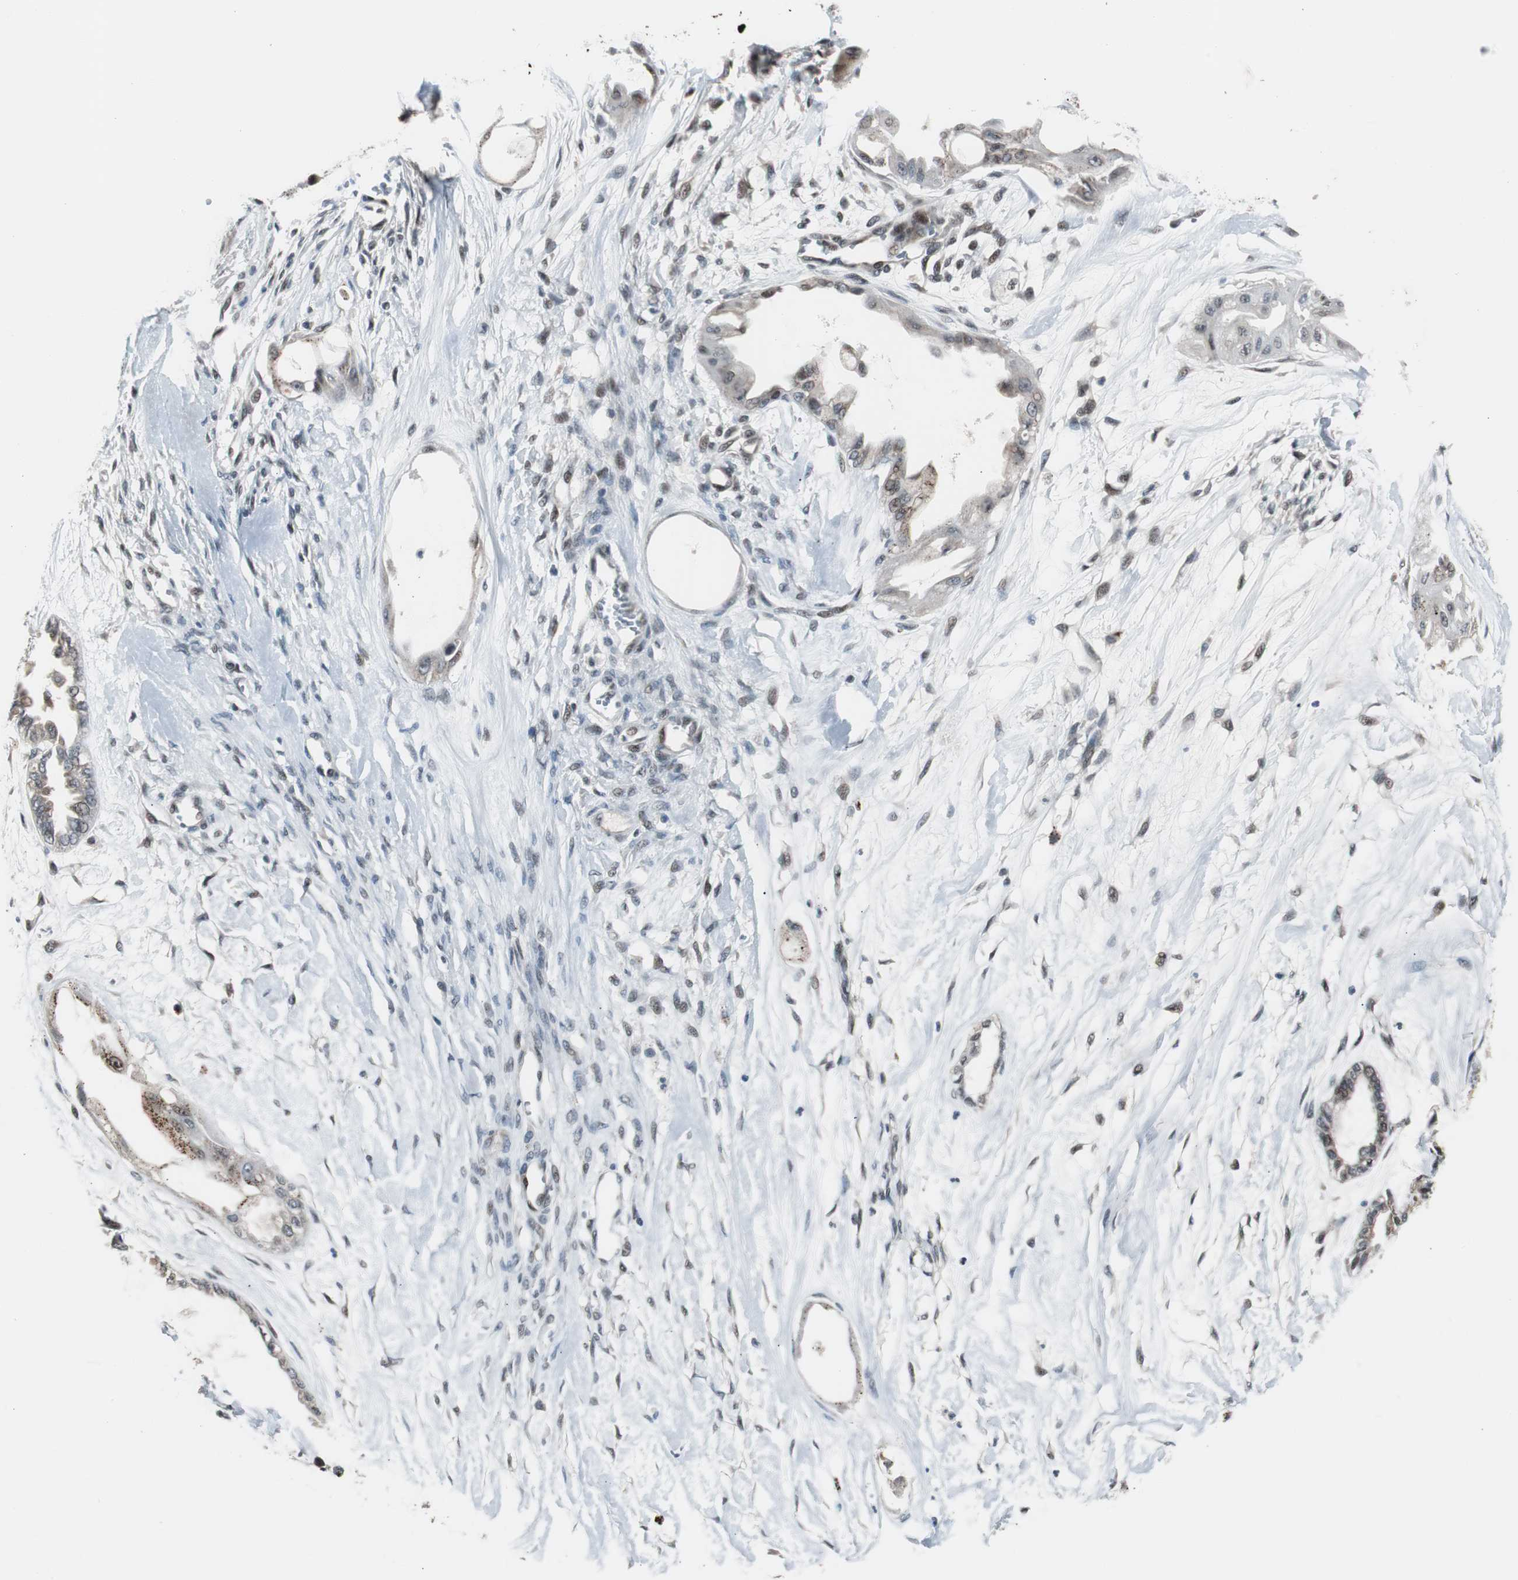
{"staining": {"intensity": "weak", "quantity": "25%-75%", "location": "cytoplasmic/membranous,nuclear"}, "tissue": "ovarian cancer", "cell_type": "Tumor cells", "image_type": "cancer", "snomed": [{"axis": "morphology", "description": "Carcinoma, NOS"}, {"axis": "morphology", "description": "Carcinoma, endometroid"}, {"axis": "topography", "description": "Ovary"}], "caption": "Weak cytoplasmic/membranous and nuclear positivity is present in about 25%-75% of tumor cells in carcinoma (ovarian). (Stains: DAB (3,3'-diaminobenzidine) in brown, nuclei in blue, Microscopy: brightfield microscopy at high magnification).", "gene": "BOLA1", "patient": {"sex": "female", "age": 50}}